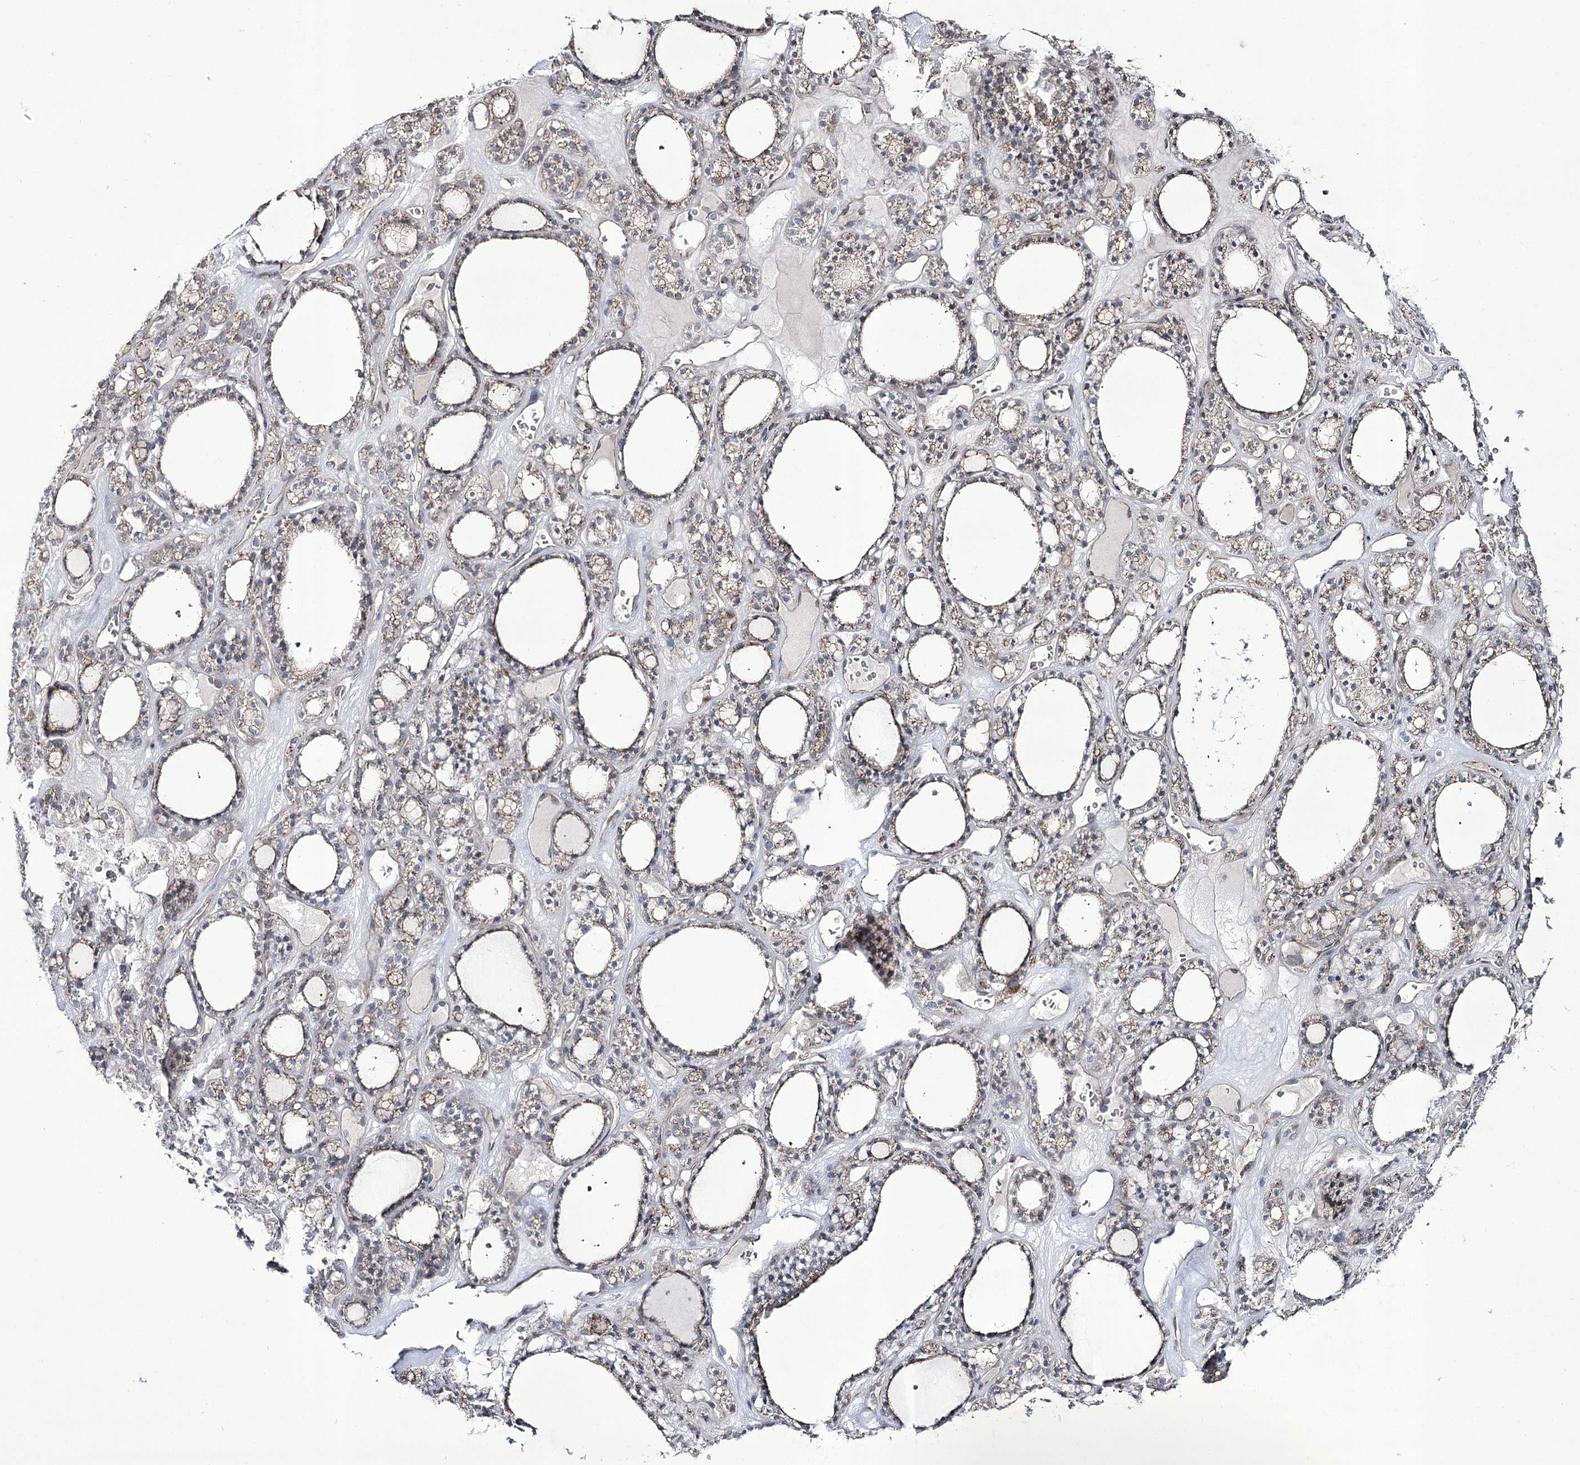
{"staining": {"intensity": "weak", "quantity": "25%-75%", "location": "cytoplasmic/membranous"}, "tissue": "thyroid gland", "cell_type": "Glandular cells", "image_type": "normal", "snomed": [{"axis": "morphology", "description": "Normal tissue, NOS"}, {"axis": "topography", "description": "Thyroid gland"}], "caption": "A high-resolution micrograph shows immunohistochemistry staining of benign thyroid gland, which demonstrates weak cytoplasmic/membranous expression in about 25%-75% of glandular cells.", "gene": "REXO2", "patient": {"sex": "female", "age": 28}}